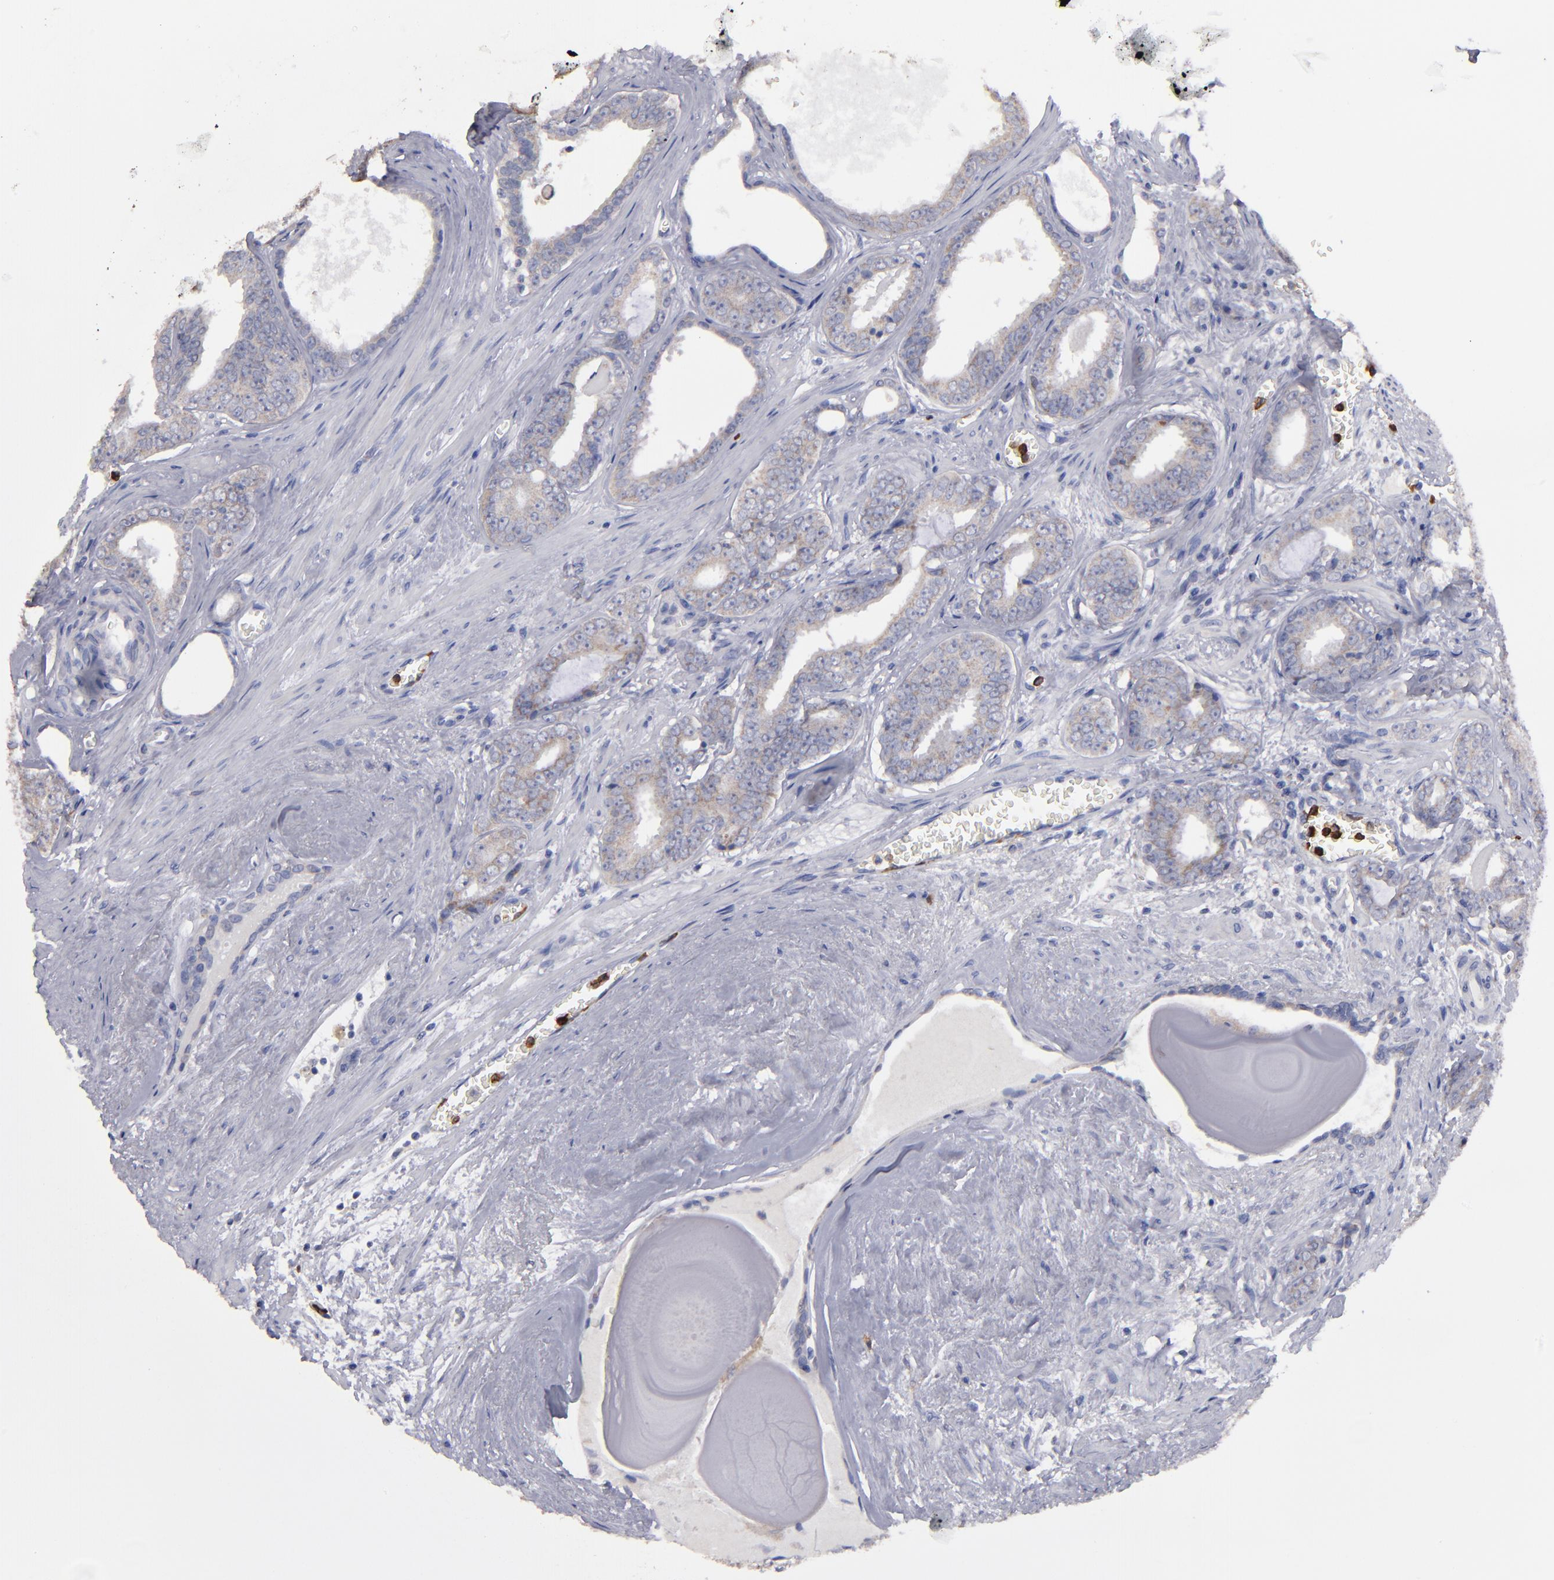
{"staining": {"intensity": "weak", "quantity": ">75%", "location": "cytoplasmic/membranous"}, "tissue": "prostate cancer", "cell_type": "Tumor cells", "image_type": "cancer", "snomed": [{"axis": "morphology", "description": "Adenocarcinoma, Medium grade"}, {"axis": "topography", "description": "Prostate"}], "caption": "About >75% of tumor cells in prostate cancer (adenocarcinoma (medium-grade)) demonstrate weak cytoplasmic/membranous protein expression as visualized by brown immunohistochemical staining.", "gene": "FGR", "patient": {"sex": "male", "age": 79}}